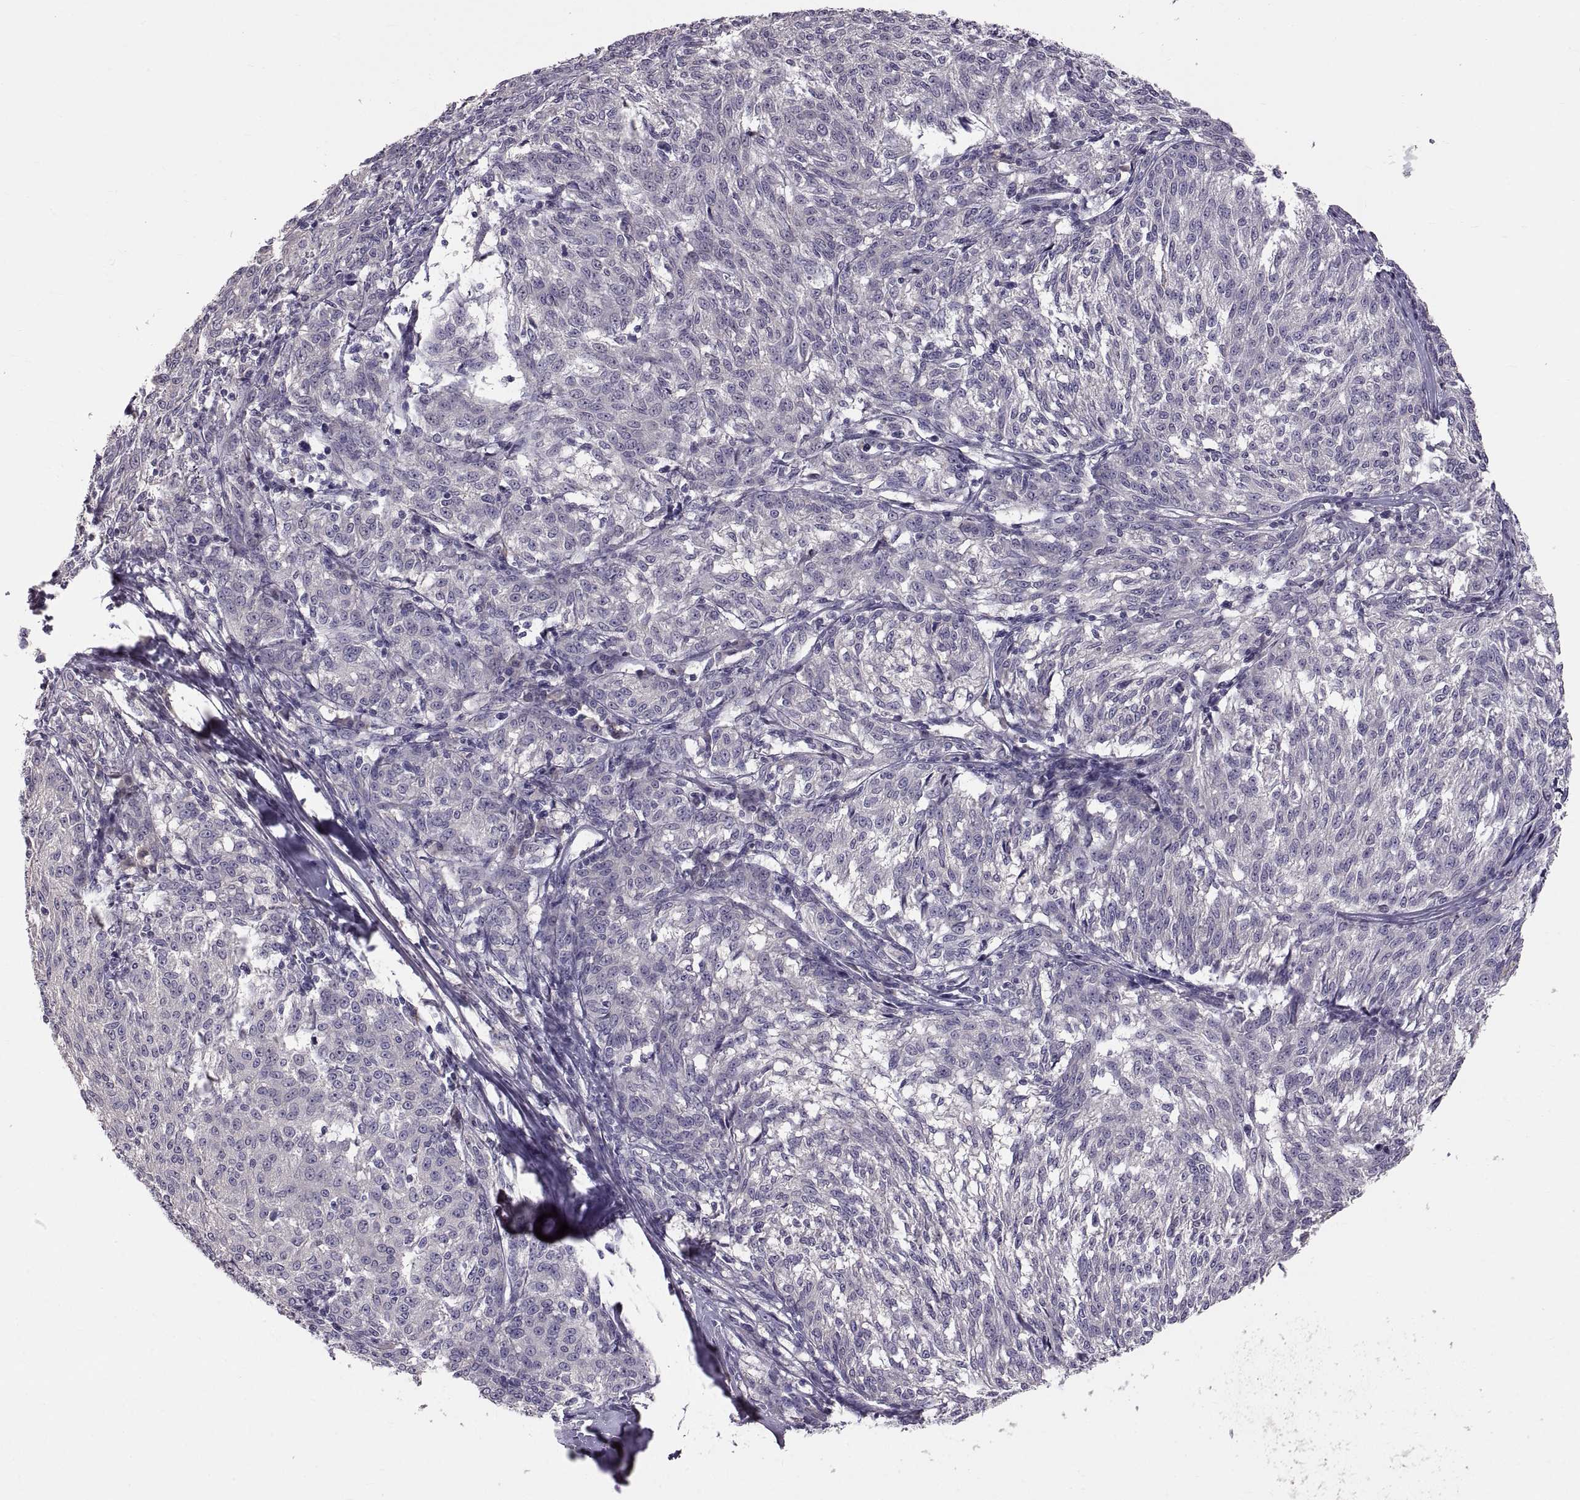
{"staining": {"intensity": "negative", "quantity": "none", "location": "none"}, "tissue": "melanoma", "cell_type": "Tumor cells", "image_type": "cancer", "snomed": [{"axis": "morphology", "description": "Malignant melanoma, NOS"}, {"axis": "topography", "description": "Skin"}], "caption": "High magnification brightfield microscopy of malignant melanoma stained with DAB (brown) and counterstained with hematoxylin (blue): tumor cells show no significant positivity. (Stains: DAB IHC with hematoxylin counter stain, Microscopy: brightfield microscopy at high magnification).", "gene": "WFDC8", "patient": {"sex": "female", "age": 72}}